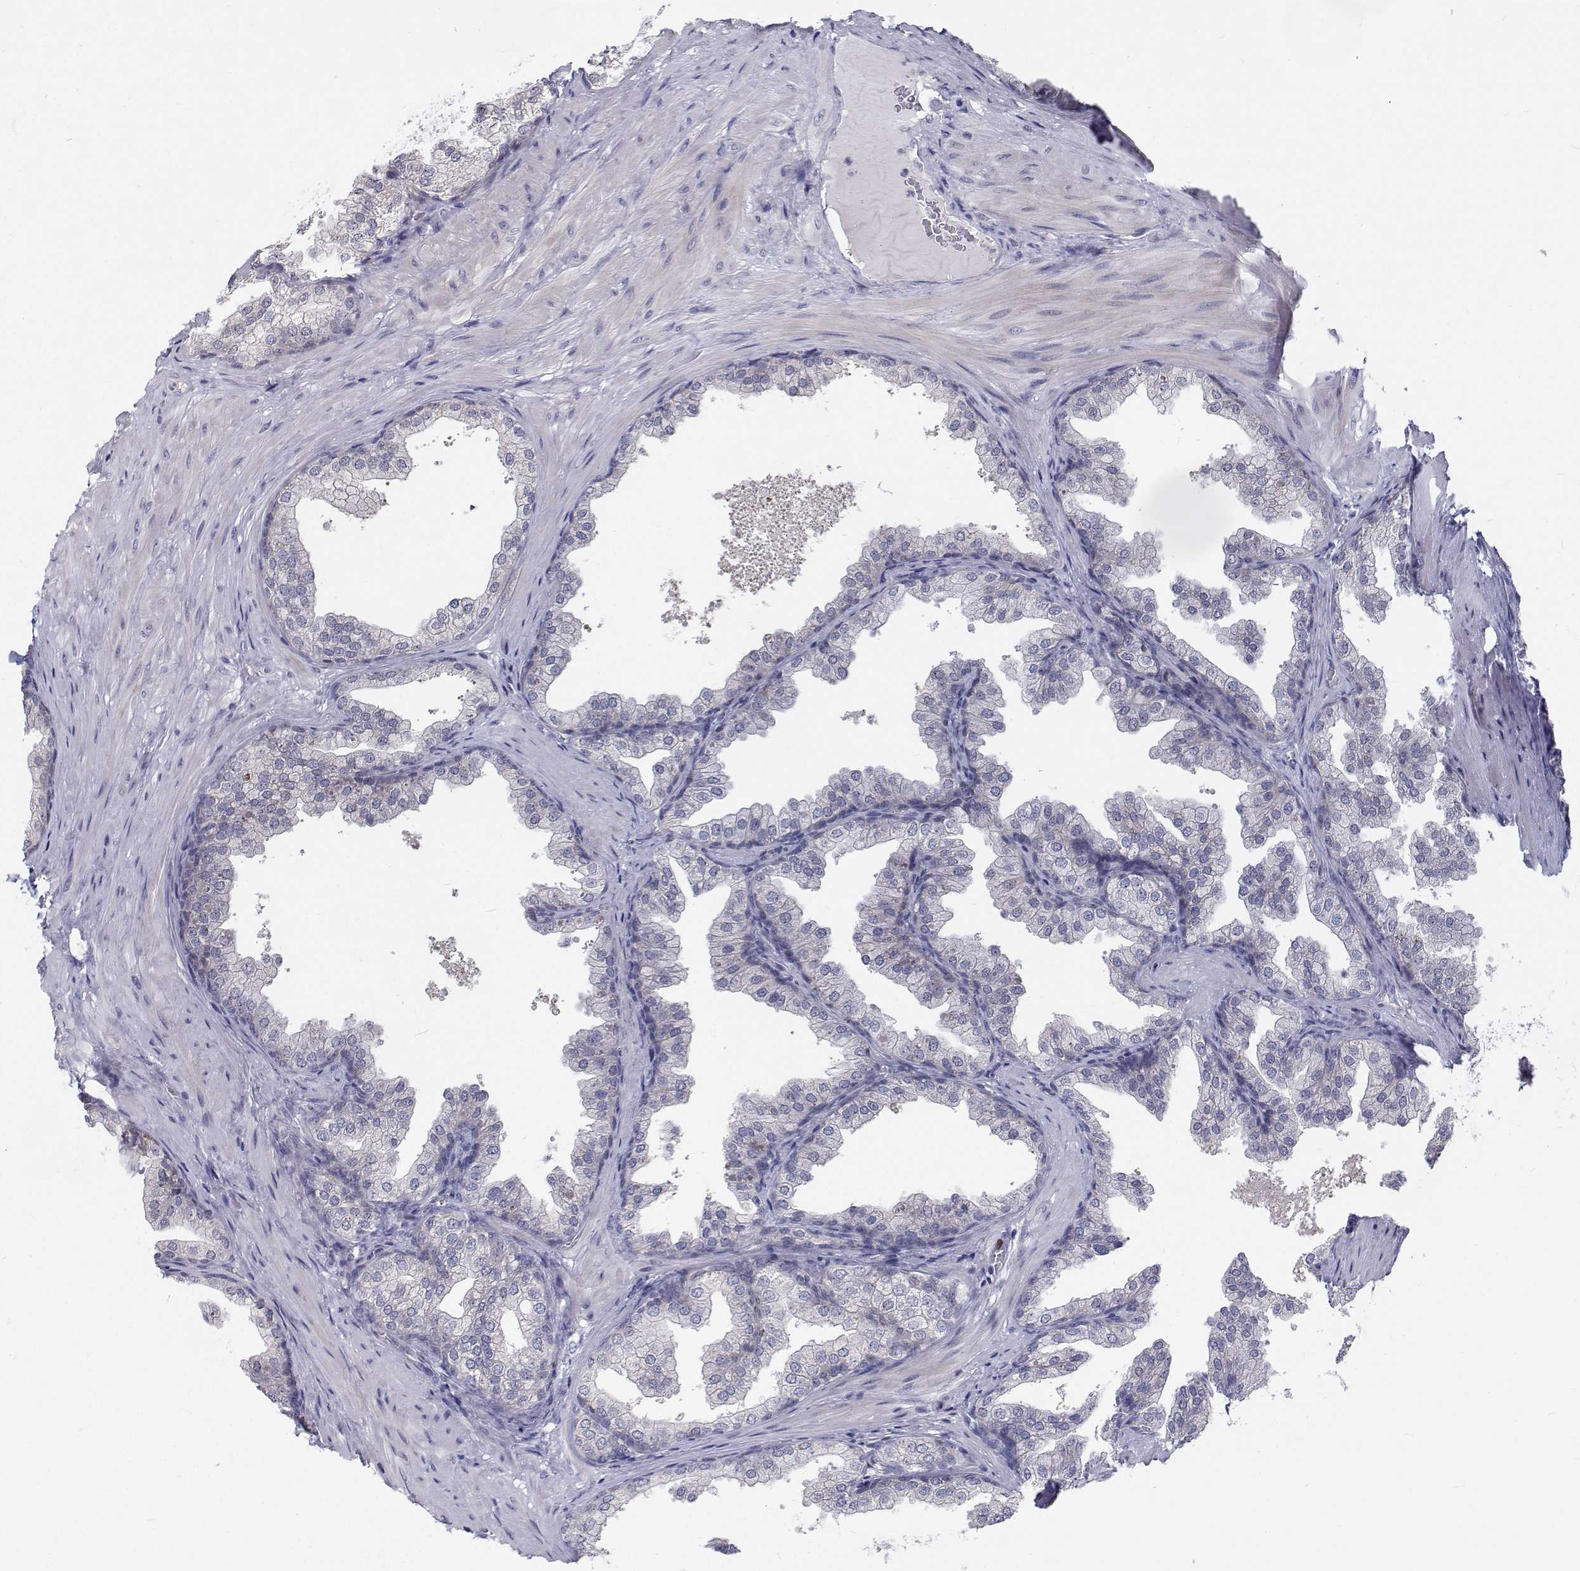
{"staining": {"intensity": "negative", "quantity": "none", "location": "none"}, "tissue": "prostate", "cell_type": "Glandular cells", "image_type": "normal", "snomed": [{"axis": "morphology", "description": "Normal tissue, NOS"}, {"axis": "topography", "description": "Prostate"}], "caption": "Photomicrograph shows no significant protein positivity in glandular cells of normal prostate. (Brightfield microscopy of DAB IHC at high magnification).", "gene": "MYPN", "patient": {"sex": "male", "age": 37}}